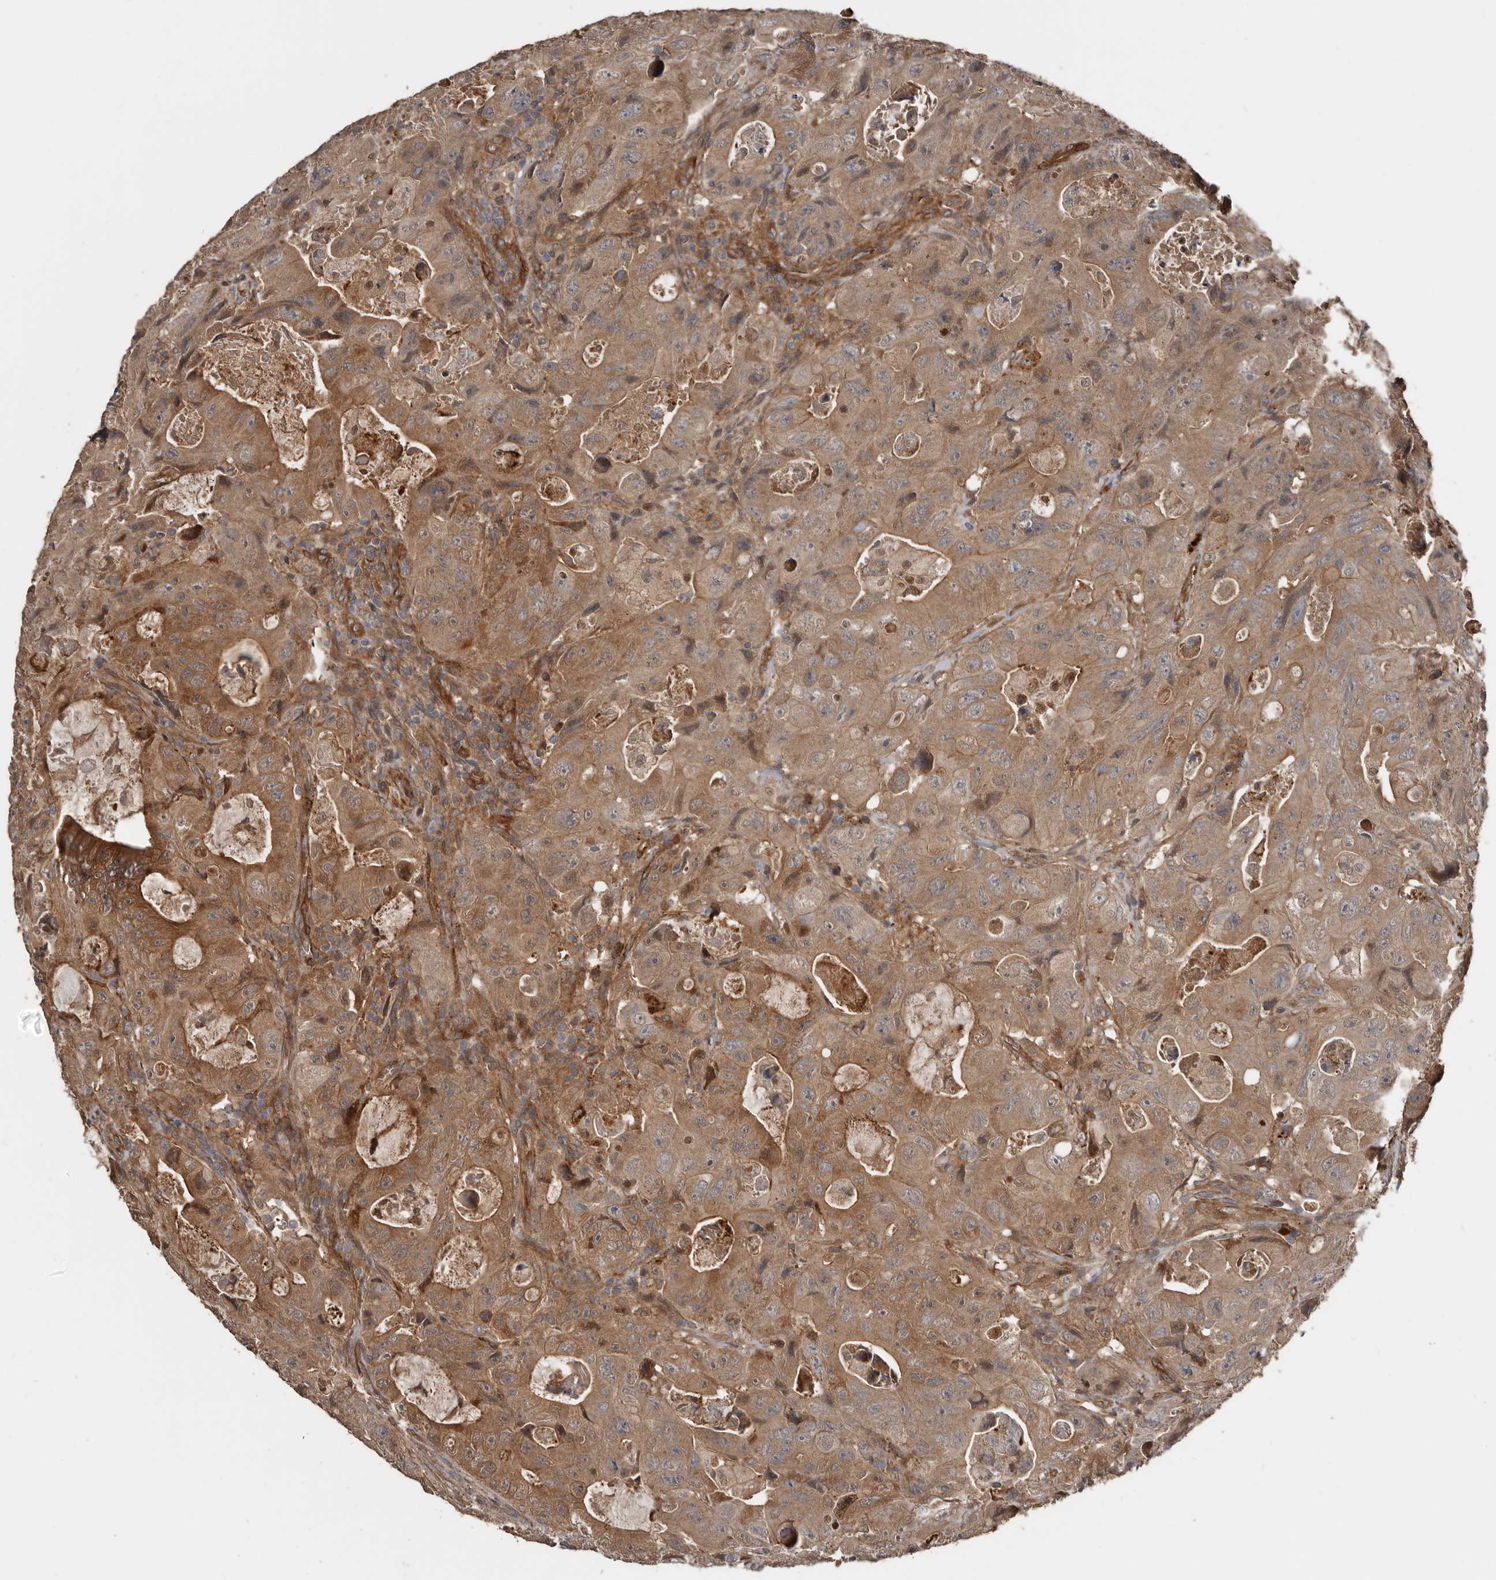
{"staining": {"intensity": "moderate", "quantity": ">75%", "location": "cytoplasmic/membranous"}, "tissue": "colorectal cancer", "cell_type": "Tumor cells", "image_type": "cancer", "snomed": [{"axis": "morphology", "description": "Adenocarcinoma, NOS"}, {"axis": "topography", "description": "Colon"}], "caption": "This image exhibits immunohistochemistry staining of human colorectal adenocarcinoma, with medium moderate cytoplasmic/membranous positivity in approximately >75% of tumor cells.", "gene": "EXOC3L1", "patient": {"sex": "female", "age": 46}}